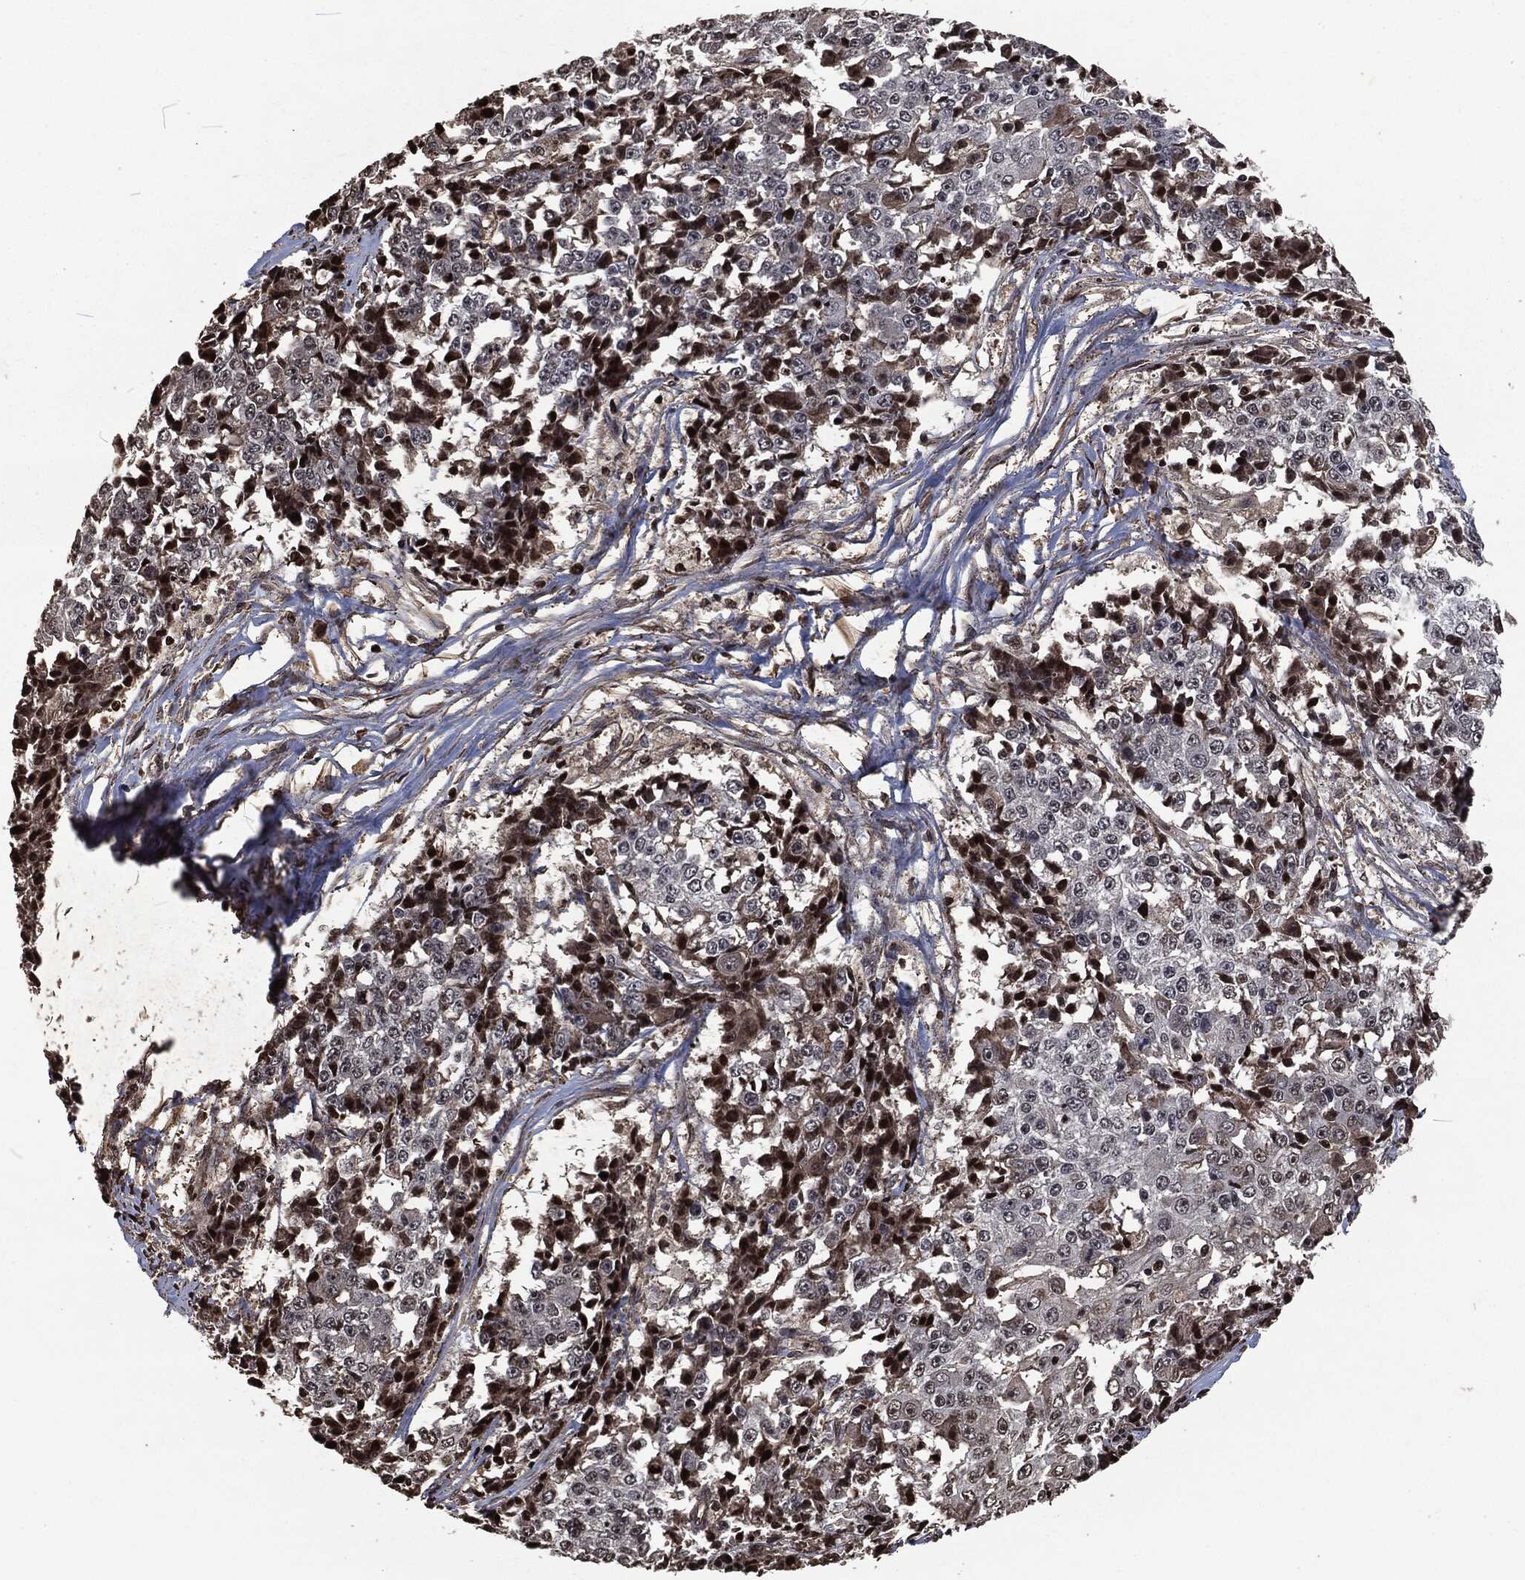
{"staining": {"intensity": "moderate", "quantity": "<25%", "location": "cytoplasmic/membranous"}, "tissue": "ovarian cancer", "cell_type": "Tumor cells", "image_type": "cancer", "snomed": [{"axis": "morphology", "description": "Carcinoma, endometroid"}, {"axis": "topography", "description": "Ovary"}], "caption": "Ovarian endometroid carcinoma tissue demonstrates moderate cytoplasmic/membranous expression in approximately <25% of tumor cells (Stains: DAB in brown, nuclei in blue, Microscopy: brightfield microscopy at high magnification).", "gene": "SNAI1", "patient": {"sex": "female", "age": 42}}